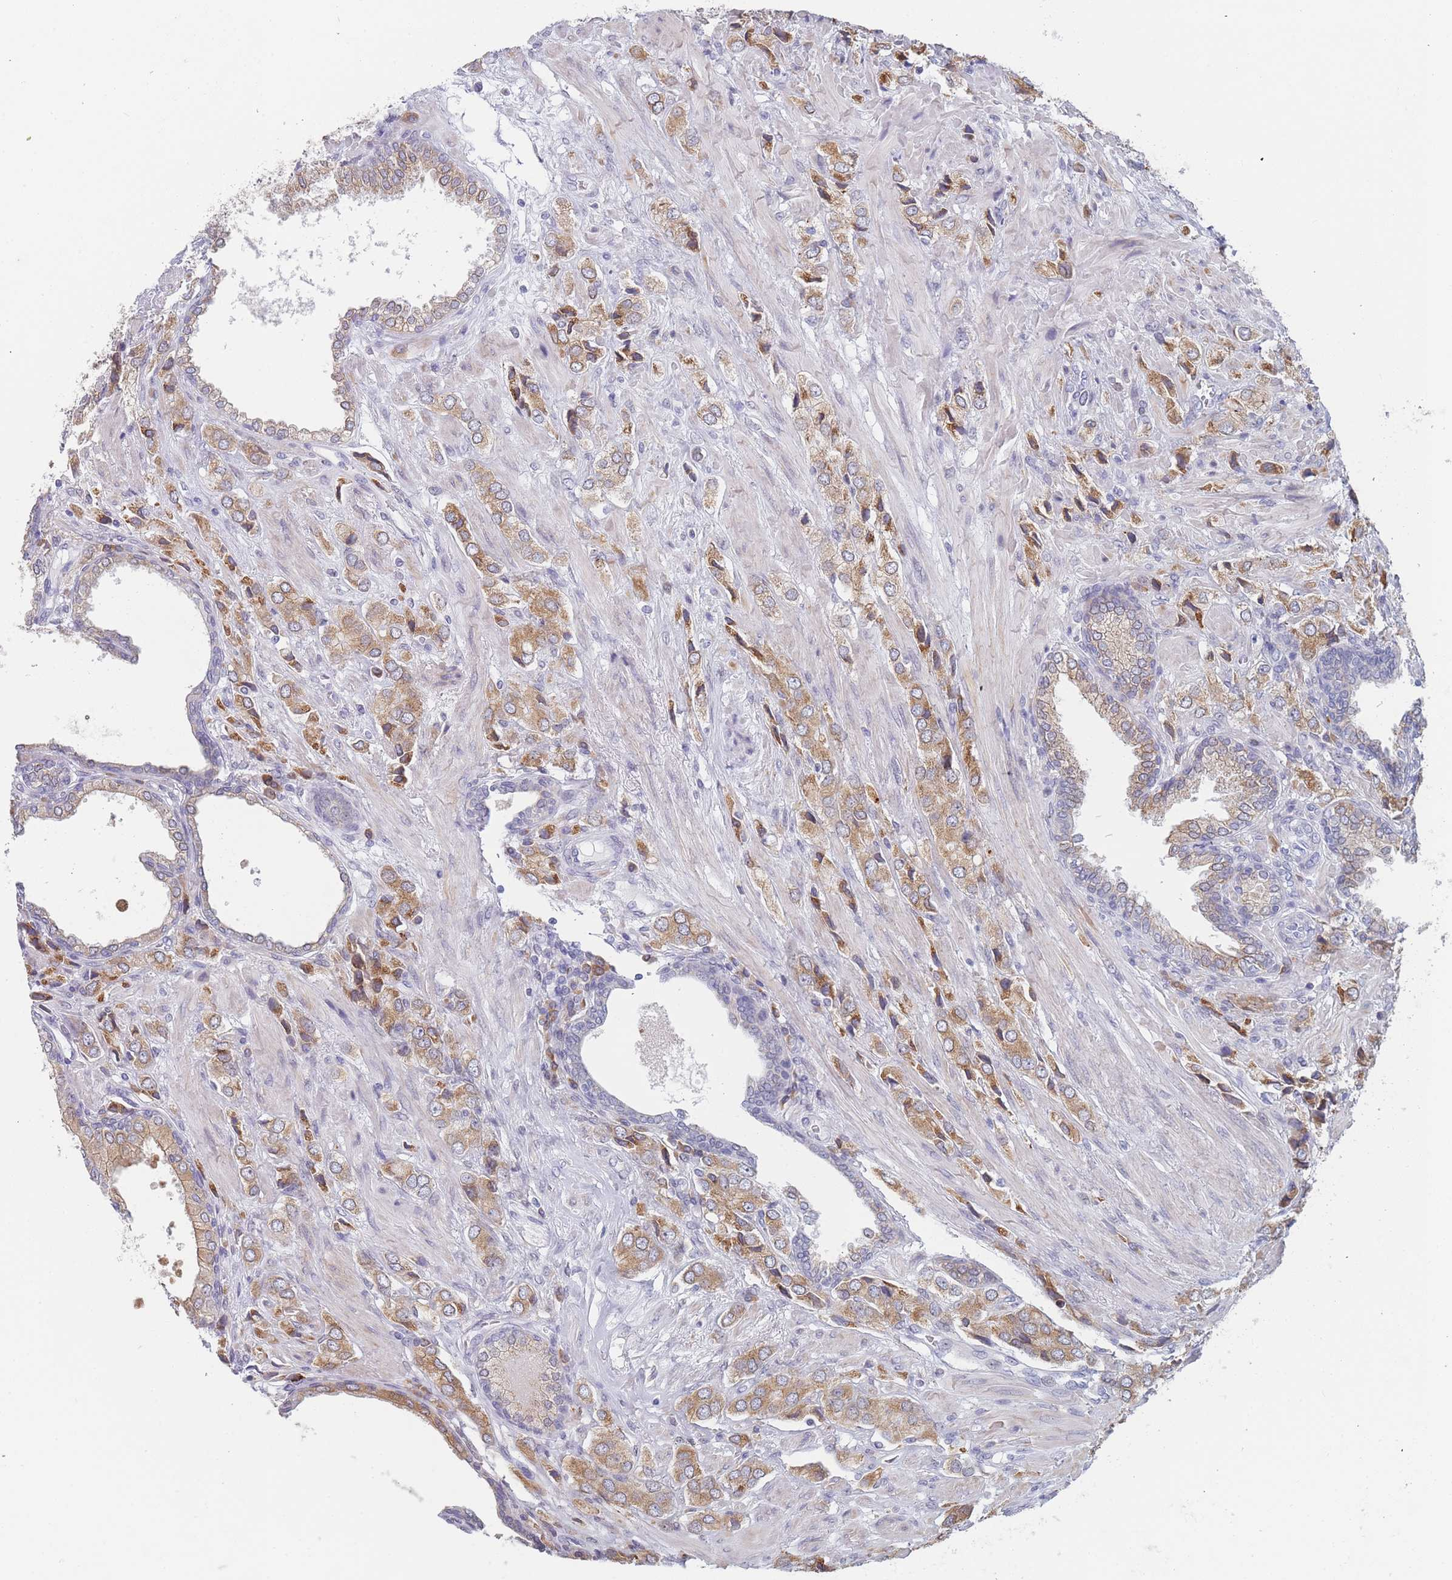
{"staining": {"intensity": "moderate", "quantity": "25%-75%", "location": "cytoplasmic/membranous"}, "tissue": "prostate cancer", "cell_type": "Tumor cells", "image_type": "cancer", "snomed": [{"axis": "morphology", "description": "Adenocarcinoma, High grade"}, {"axis": "topography", "description": "Prostate and seminal vesicle, NOS"}], "caption": "Approximately 25%-75% of tumor cells in human high-grade adenocarcinoma (prostate) exhibit moderate cytoplasmic/membranous protein positivity as visualized by brown immunohistochemical staining.", "gene": "TMED10", "patient": {"sex": "male", "age": 64}}